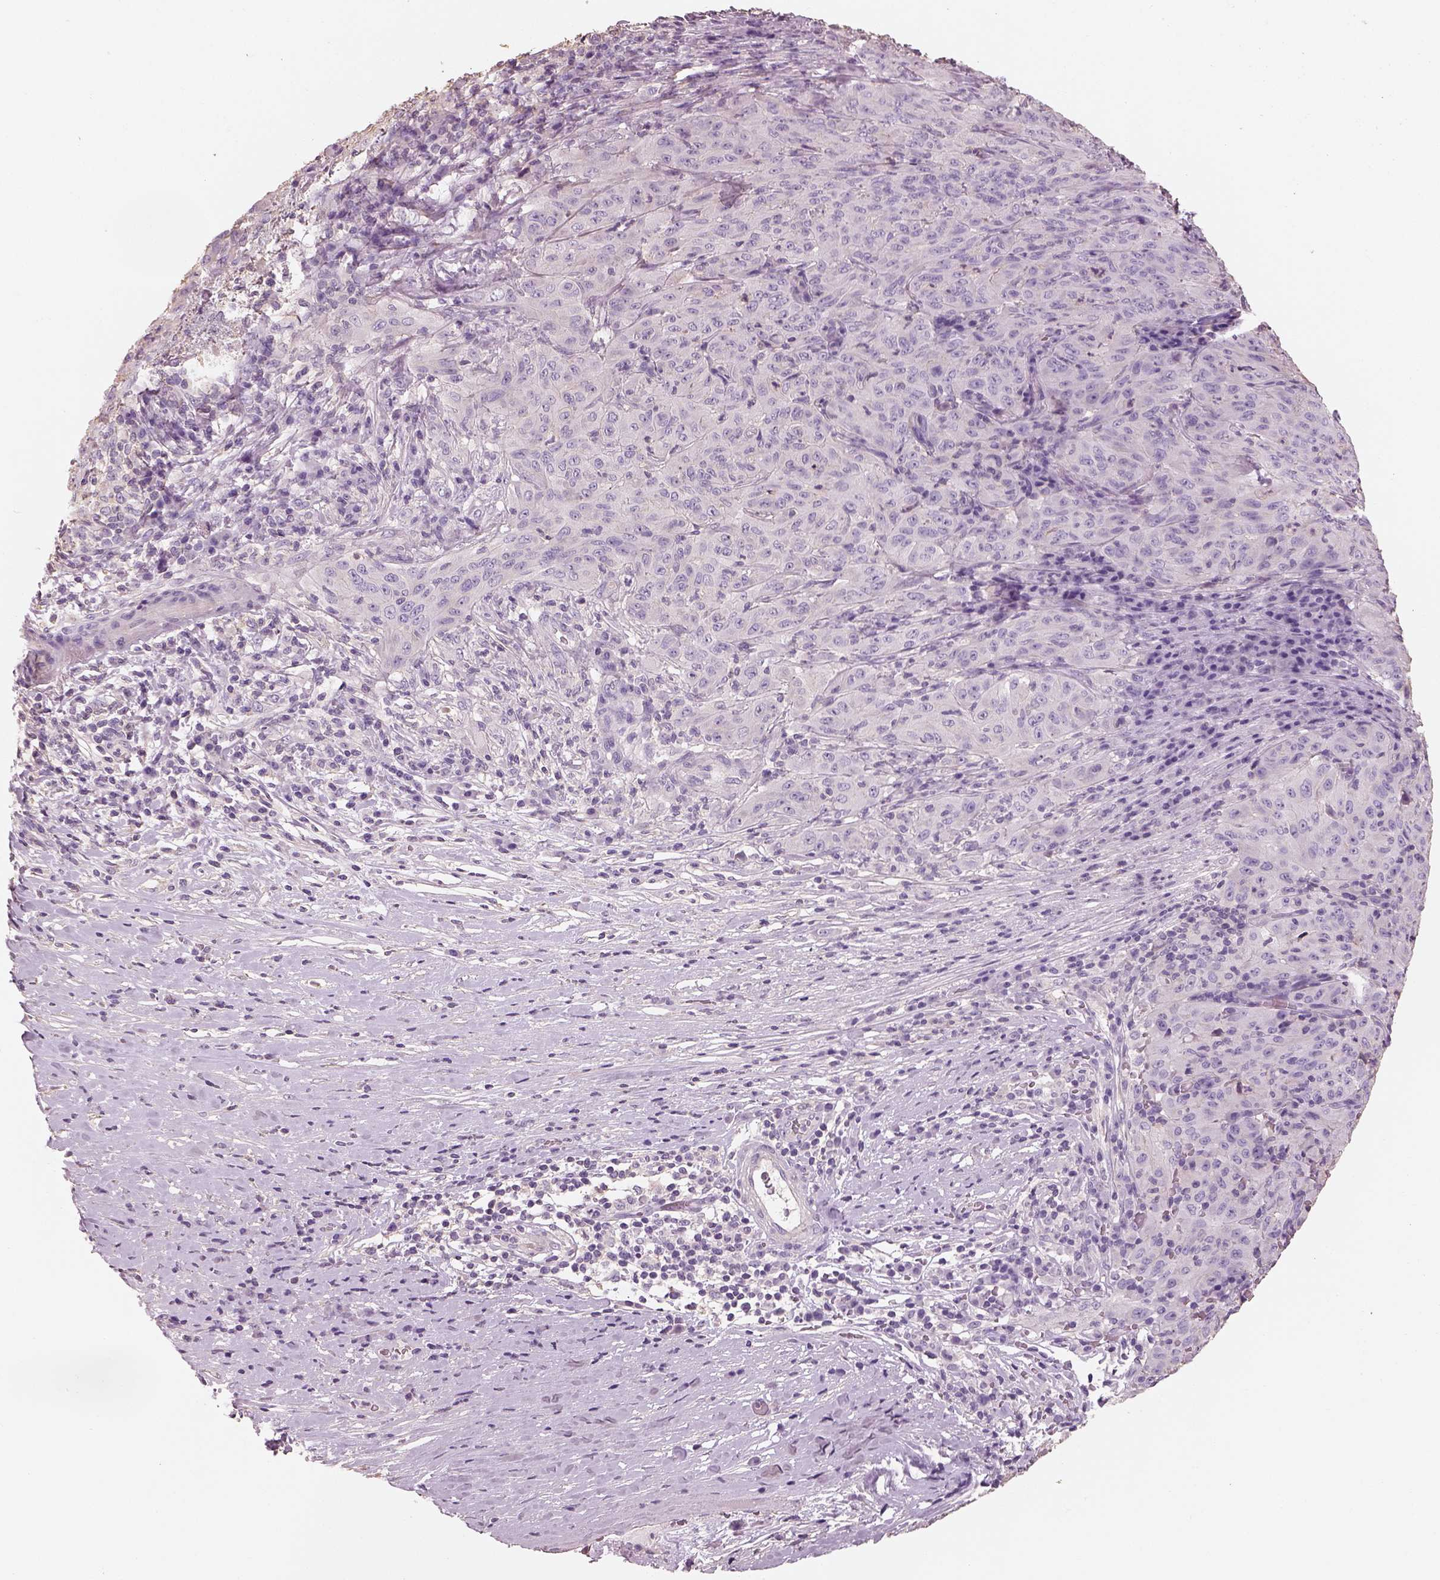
{"staining": {"intensity": "negative", "quantity": "none", "location": "none"}, "tissue": "pancreatic cancer", "cell_type": "Tumor cells", "image_type": "cancer", "snomed": [{"axis": "morphology", "description": "Adenocarcinoma, NOS"}, {"axis": "topography", "description": "Pancreas"}], "caption": "Immunohistochemical staining of human pancreatic adenocarcinoma reveals no significant staining in tumor cells.", "gene": "OTUD6A", "patient": {"sex": "male", "age": 63}}